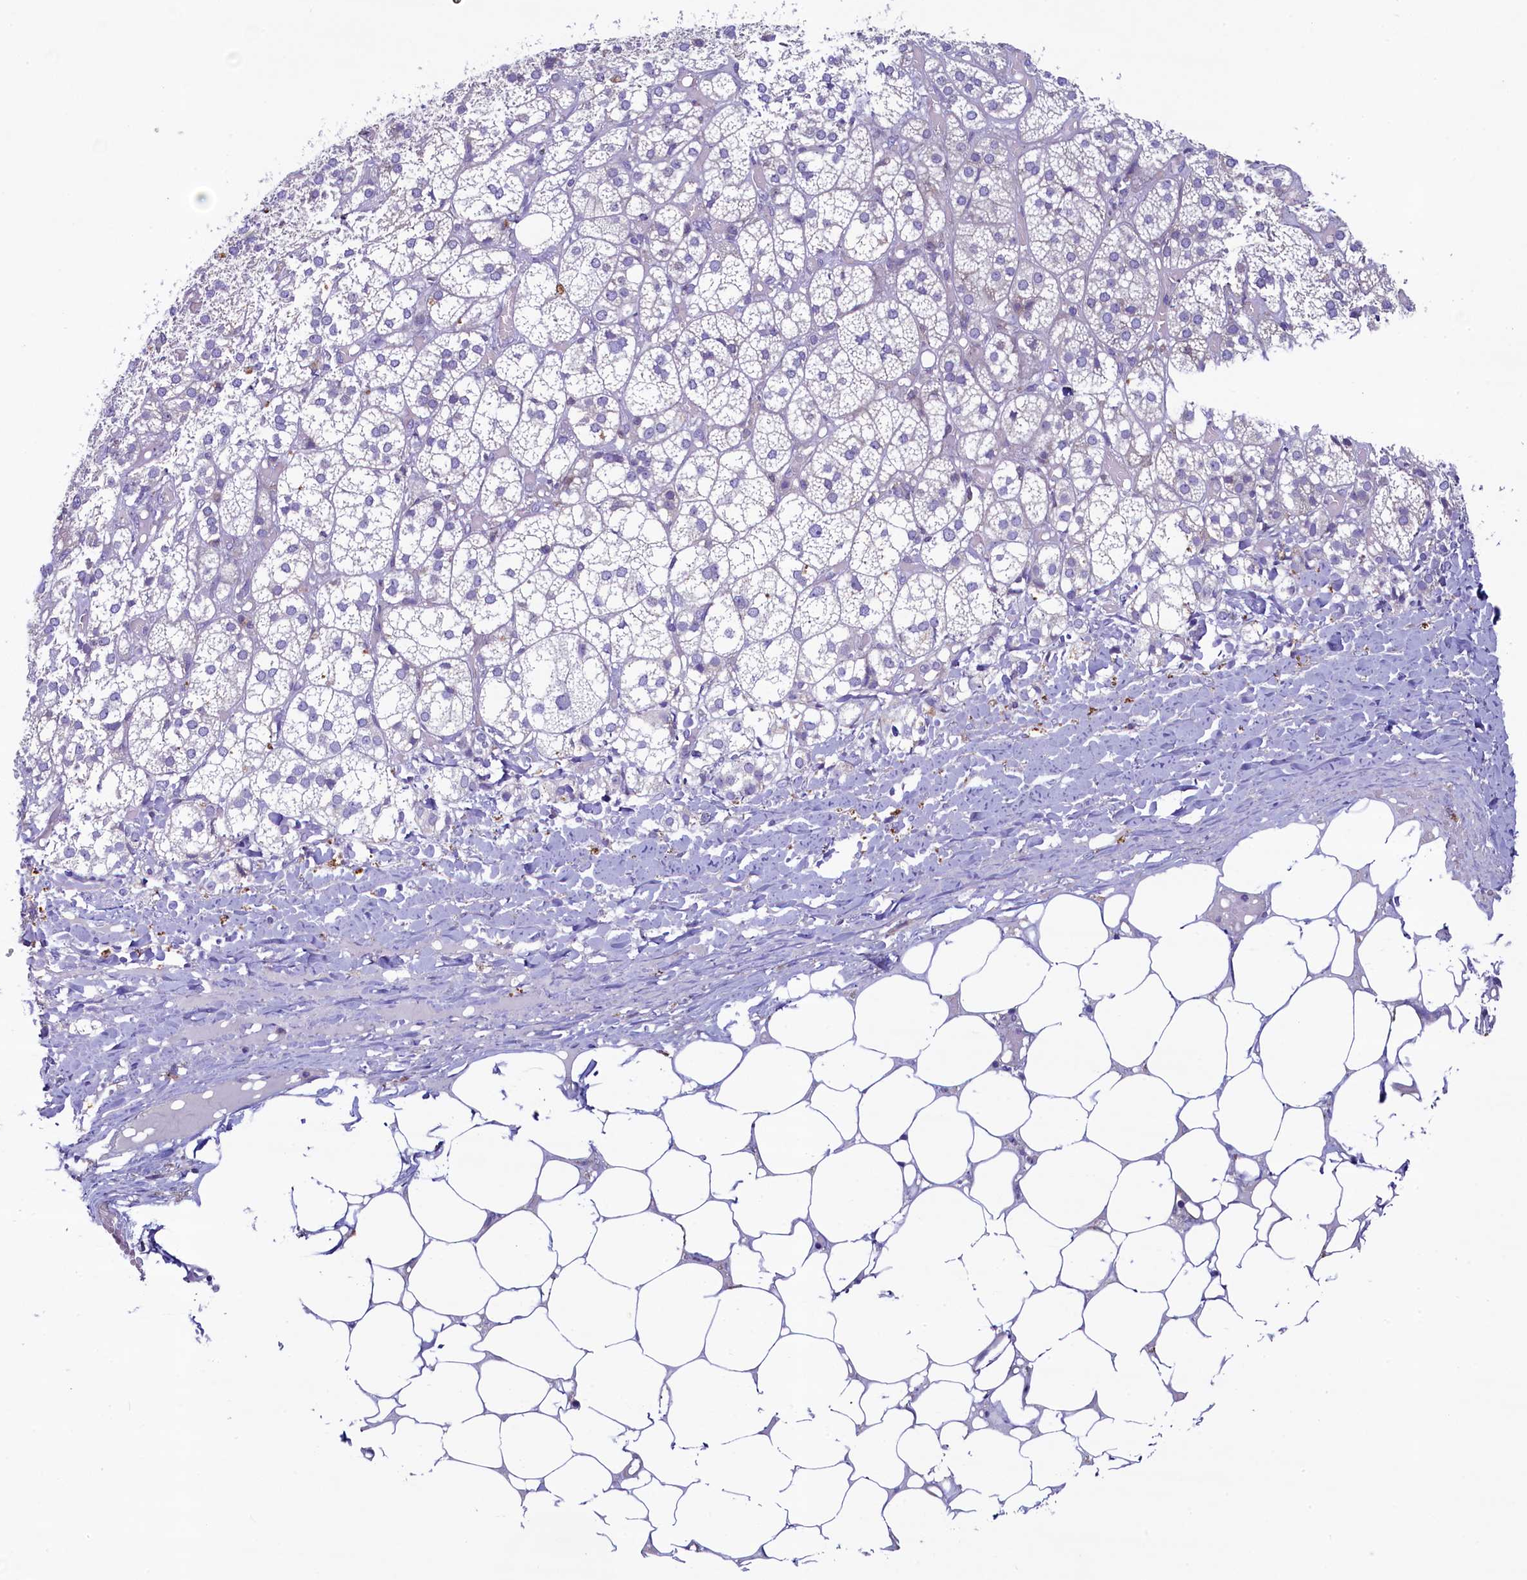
{"staining": {"intensity": "negative", "quantity": "none", "location": "none"}, "tissue": "adrenal gland", "cell_type": "Glandular cells", "image_type": "normal", "snomed": [{"axis": "morphology", "description": "Normal tissue, NOS"}, {"axis": "topography", "description": "Adrenal gland"}], "caption": "Immunohistochemistry micrograph of benign human adrenal gland stained for a protein (brown), which shows no staining in glandular cells.", "gene": "KRBOX5", "patient": {"sex": "female", "age": 61}}